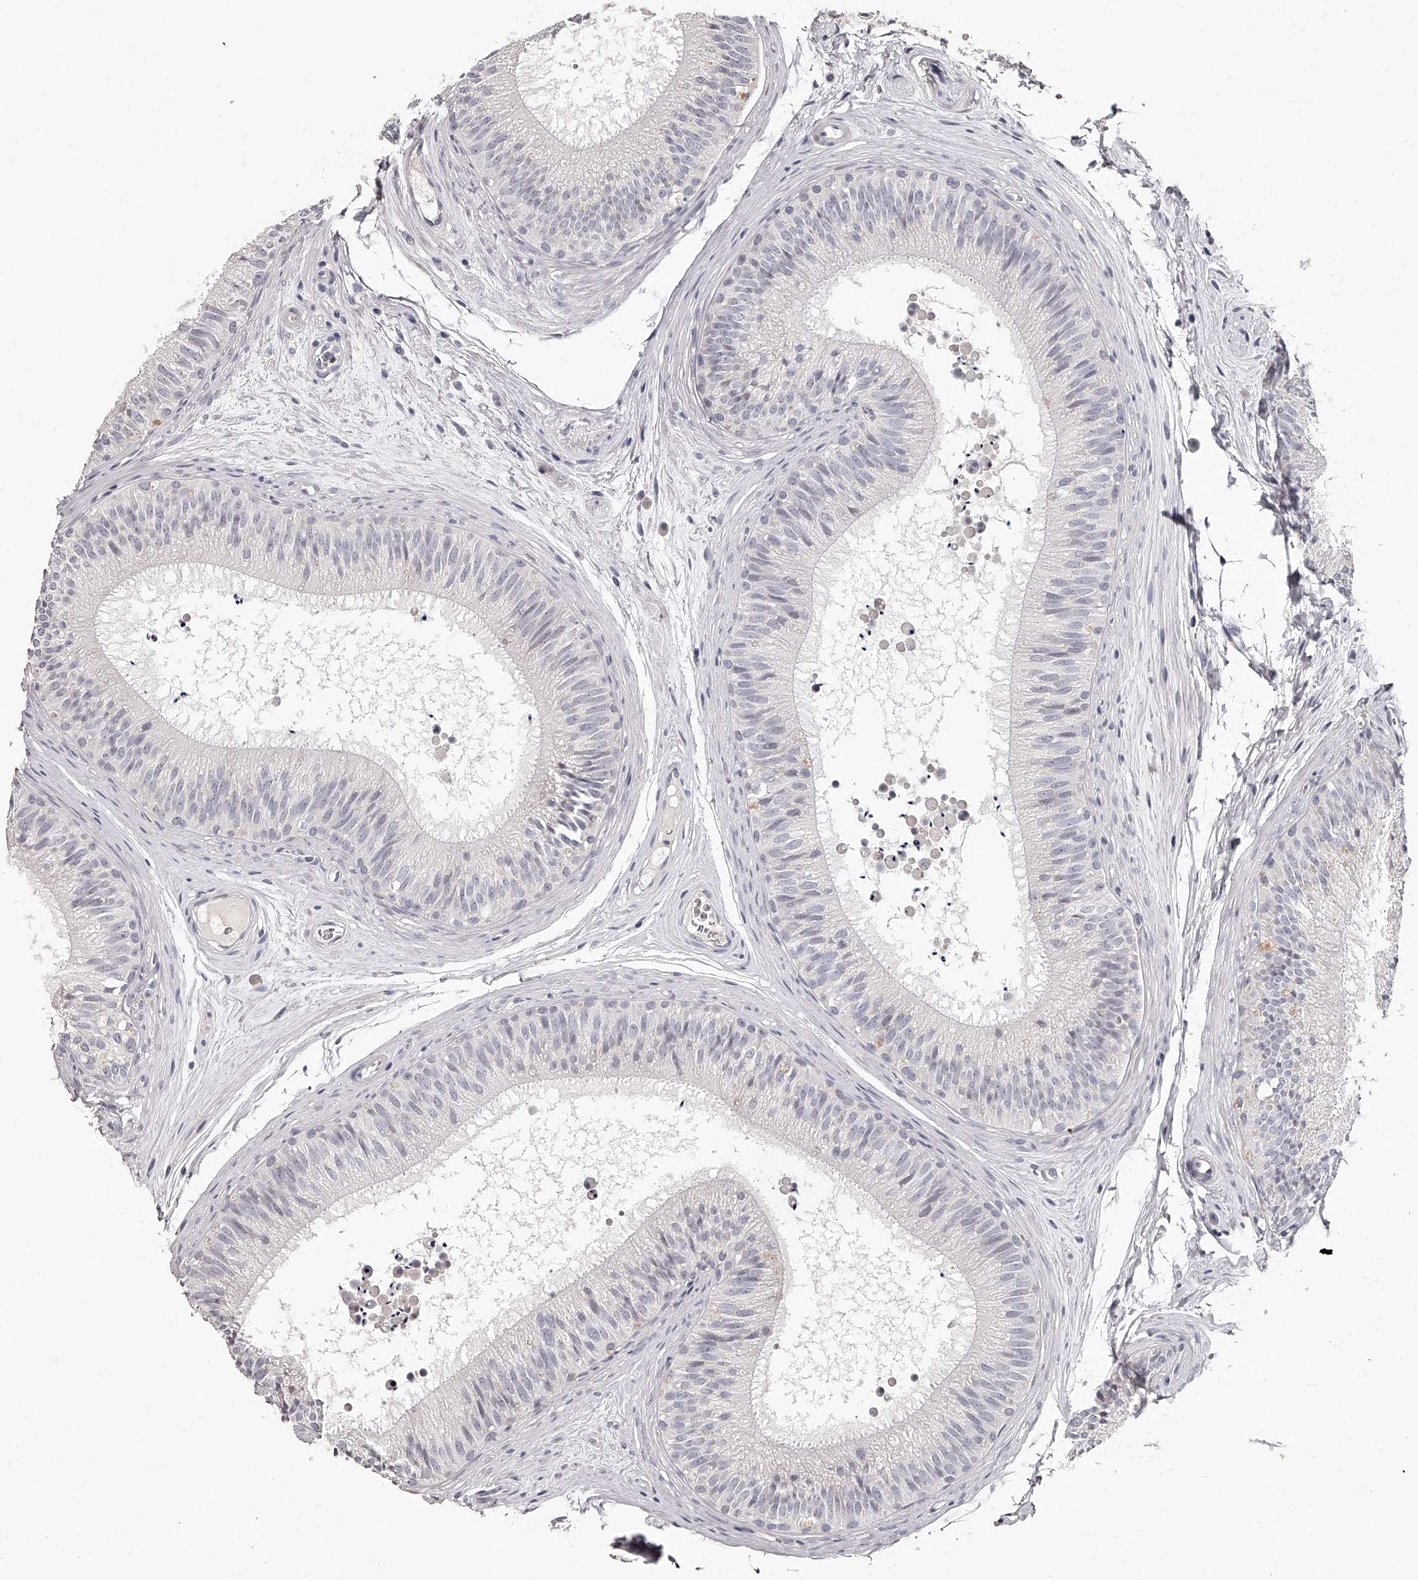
{"staining": {"intensity": "negative", "quantity": "none", "location": "none"}, "tissue": "epididymis", "cell_type": "Glandular cells", "image_type": "normal", "snomed": [{"axis": "morphology", "description": "Normal tissue, NOS"}, {"axis": "topography", "description": "Epididymis"}], "caption": "Benign epididymis was stained to show a protein in brown. There is no significant expression in glandular cells. (DAB immunohistochemistry (IHC), high magnification).", "gene": "NT5DC1", "patient": {"sex": "male", "age": 29}}